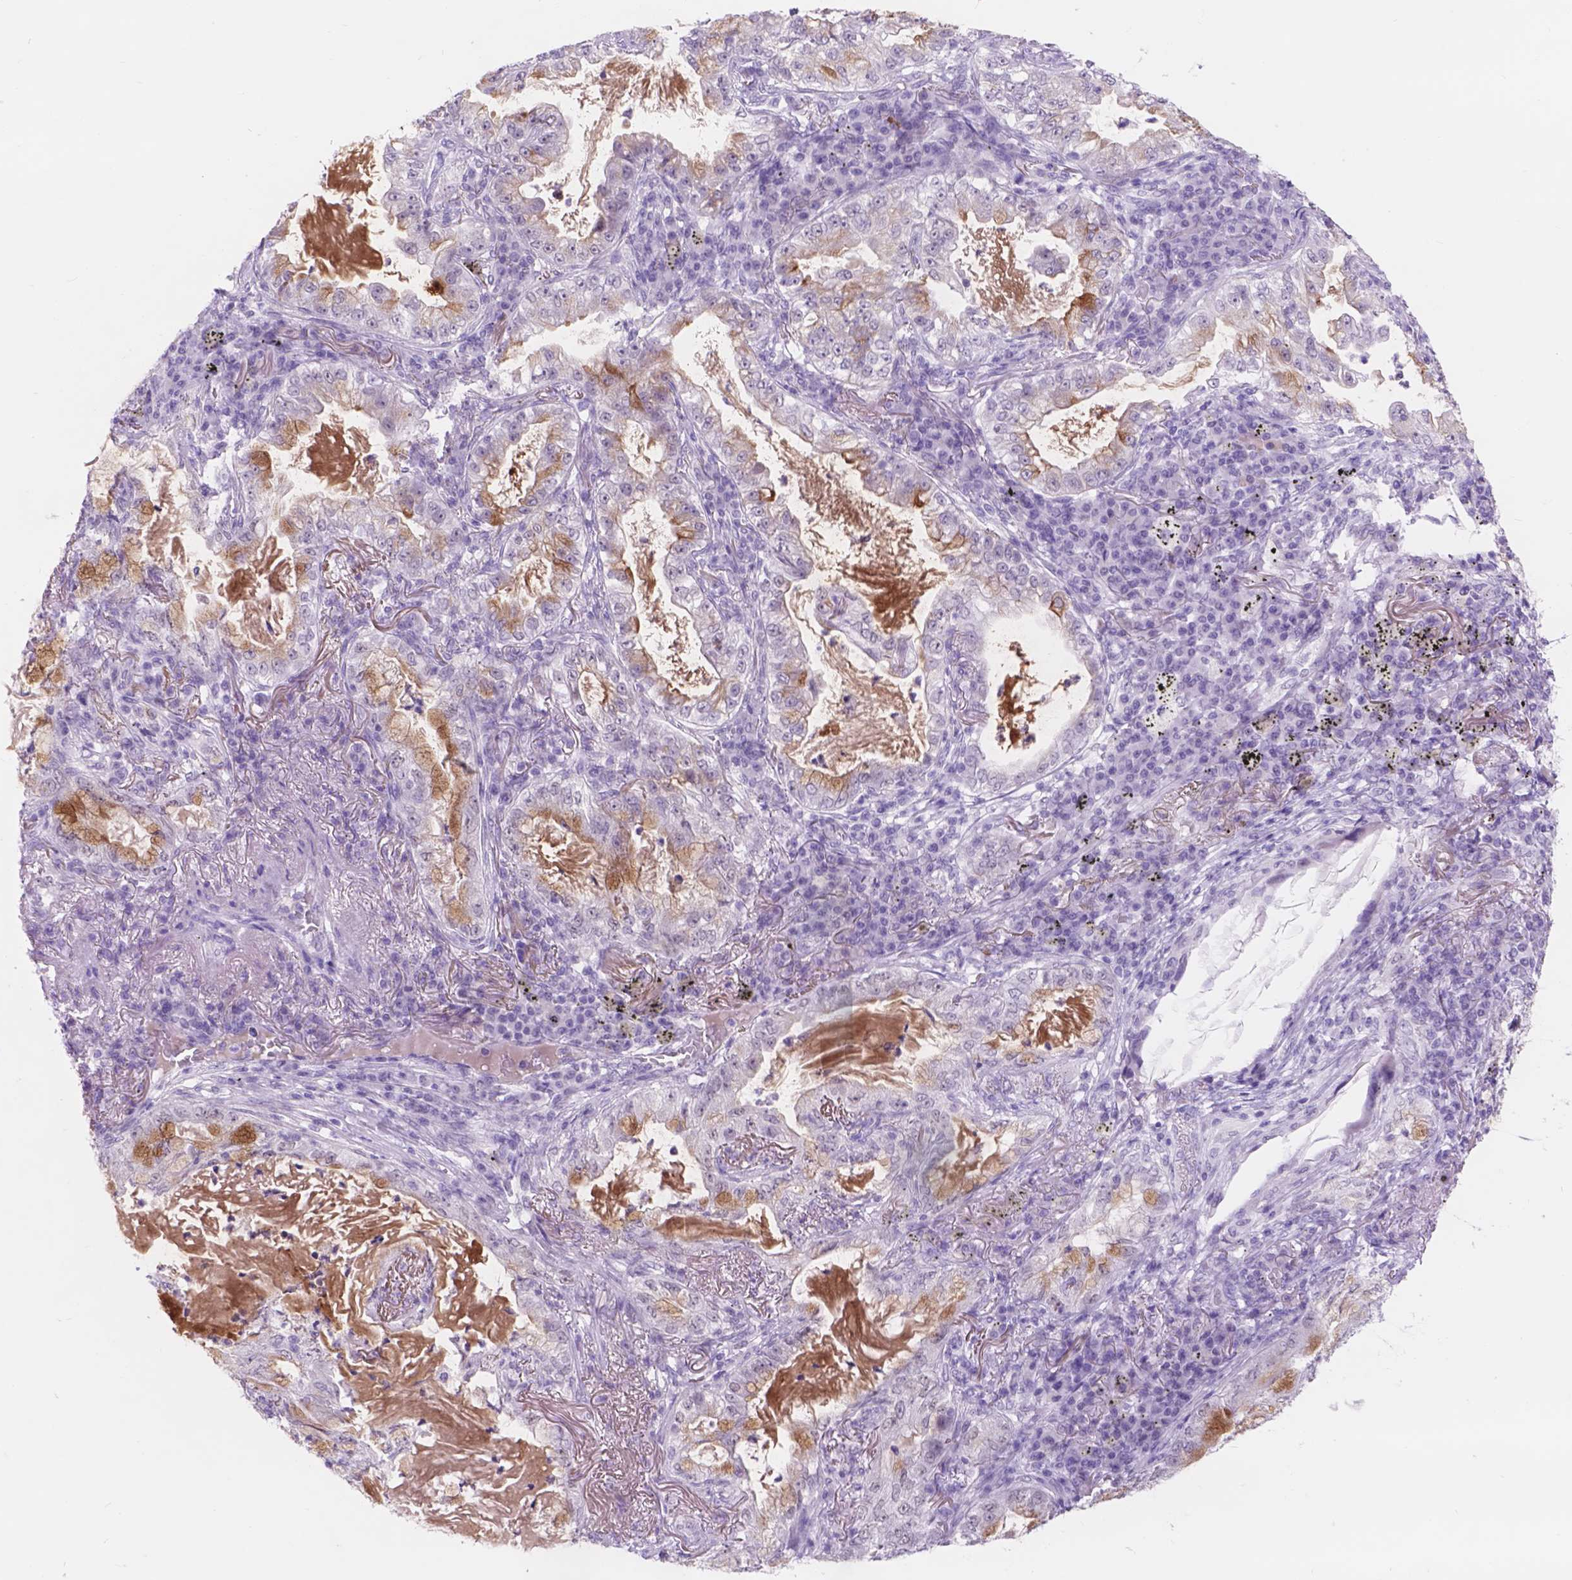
{"staining": {"intensity": "negative", "quantity": "none", "location": "none"}, "tissue": "lung cancer", "cell_type": "Tumor cells", "image_type": "cancer", "snomed": [{"axis": "morphology", "description": "Adenocarcinoma, NOS"}, {"axis": "topography", "description": "Lung"}], "caption": "Tumor cells show no significant expression in adenocarcinoma (lung).", "gene": "DCC", "patient": {"sex": "female", "age": 73}}